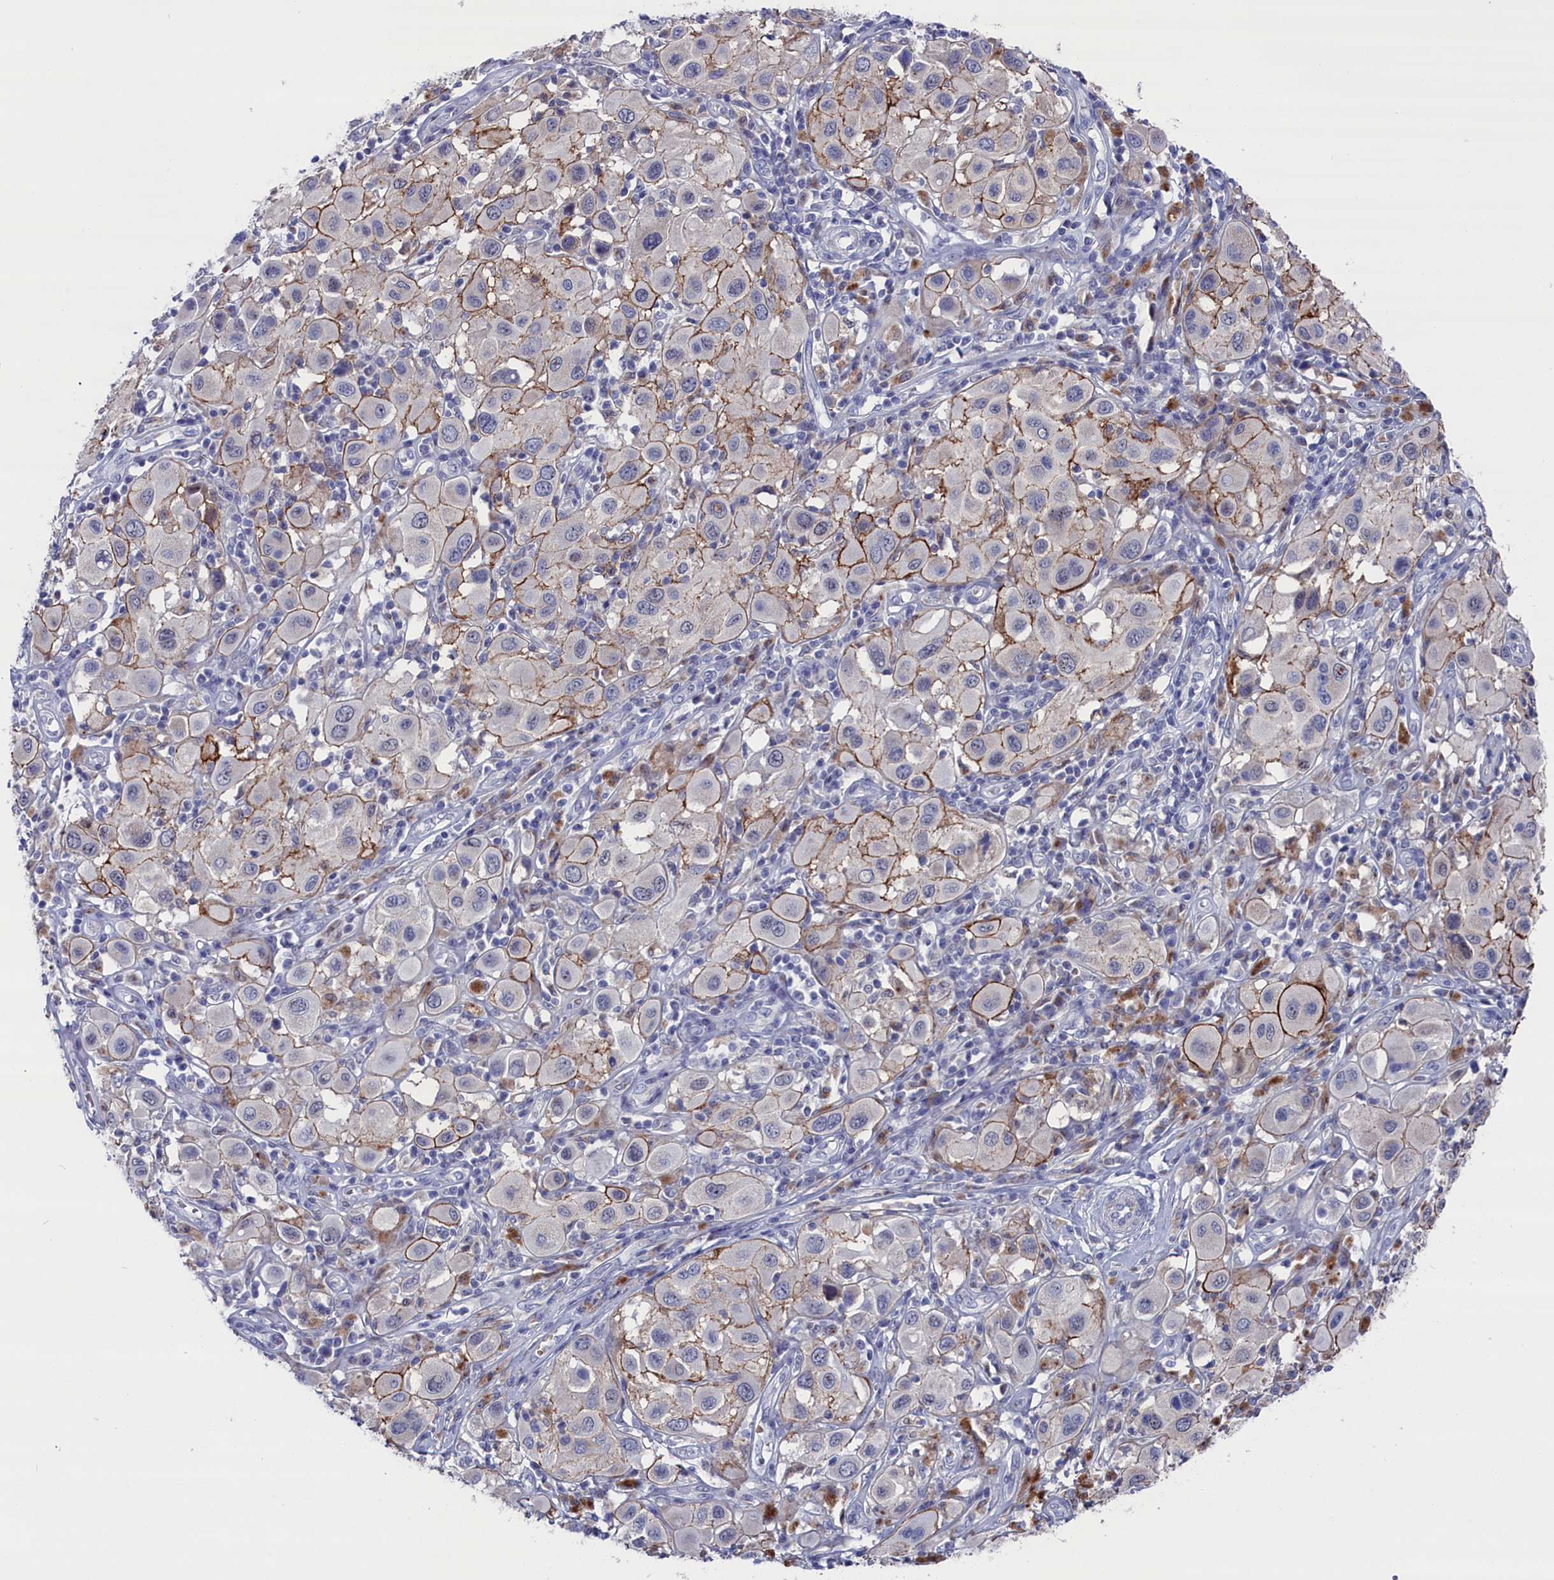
{"staining": {"intensity": "moderate", "quantity": "25%-75%", "location": "cytoplasmic/membranous"}, "tissue": "melanoma", "cell_type": "Tumor cells", "image_type": "cancer", "snomed": [{"axis": "morphology", "description": "Malignant melanoma, Metastatic site"}, {"axis": "topography", "description": "Skin"}], "caption": "Malignant melanoma (metastatic site) was stained to show a protein in brown. There is medium levels of moderate cytoplasmic/membranous staining in approximately 25%-75% of tumor cells.", "gene": "GPR108", "patient": {"sex": "male", "age": 41}}